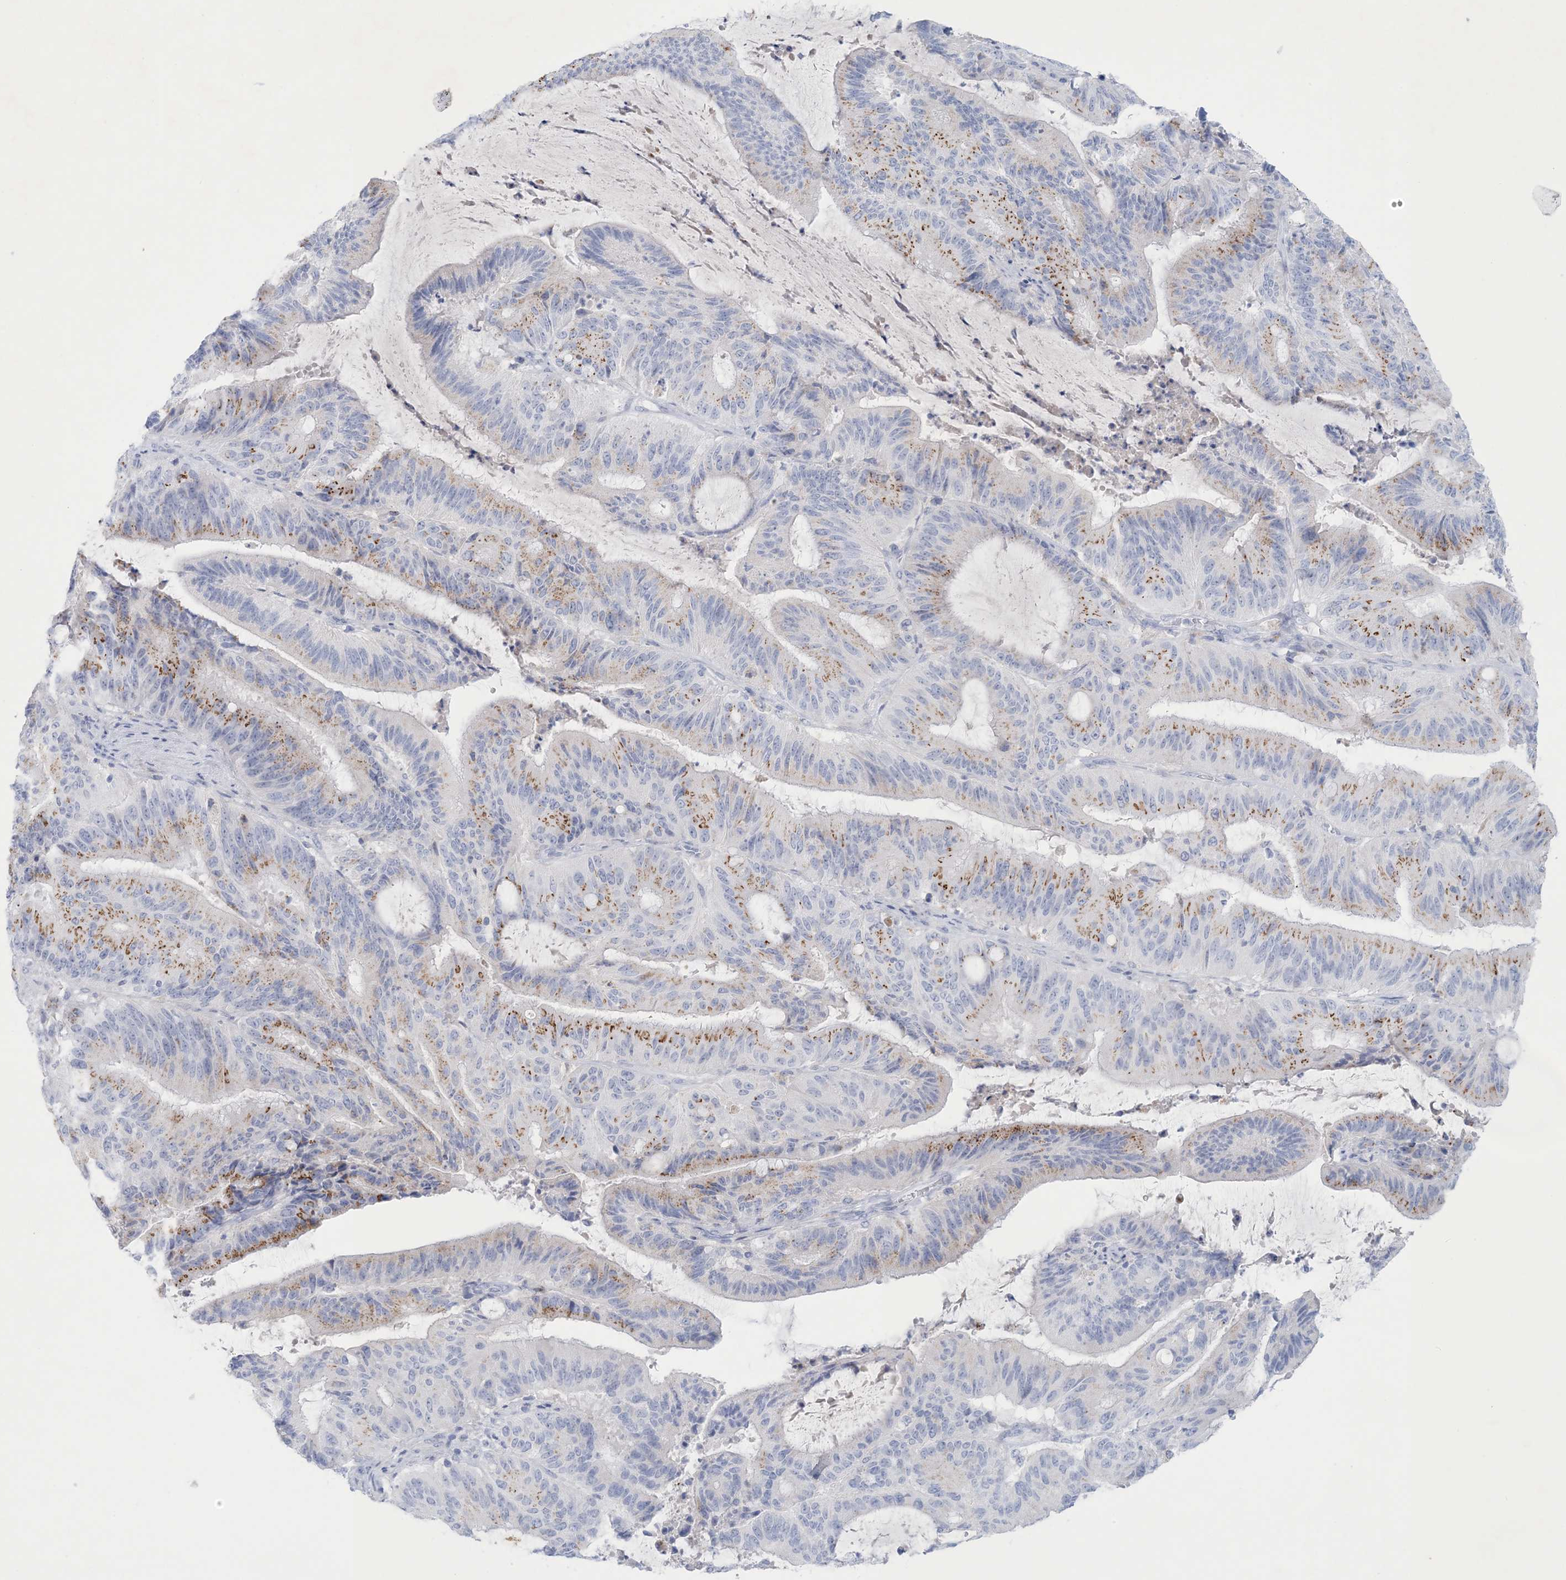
{"staining": {"intensity": "moderate", "quantity": "25%-75%", "location": "cytoplasmic/membranous"}, "tissue": "liver cancer", "cell_type": "Tumor cells", "image_type": "cancer", "snomed": [{"axis": "morphology", "description": "Normal tissue, NOS"}, {"axis": "morphology", "description": "Cholangiocarcinoma"}, {"axis": "topography", "description": "Liver"}, {"axis": "topography", "description": "Peripheral nerve tissue"}], "caption": "Immunohistochemistry of liver cholangiocarcinoma reveals medium levels of moderate cytoplasmic/membranous expression in approximately 25%-75% of tumor cells.", "gene": "GABRG1", "patient": {"sex": "female", "age": 73}}